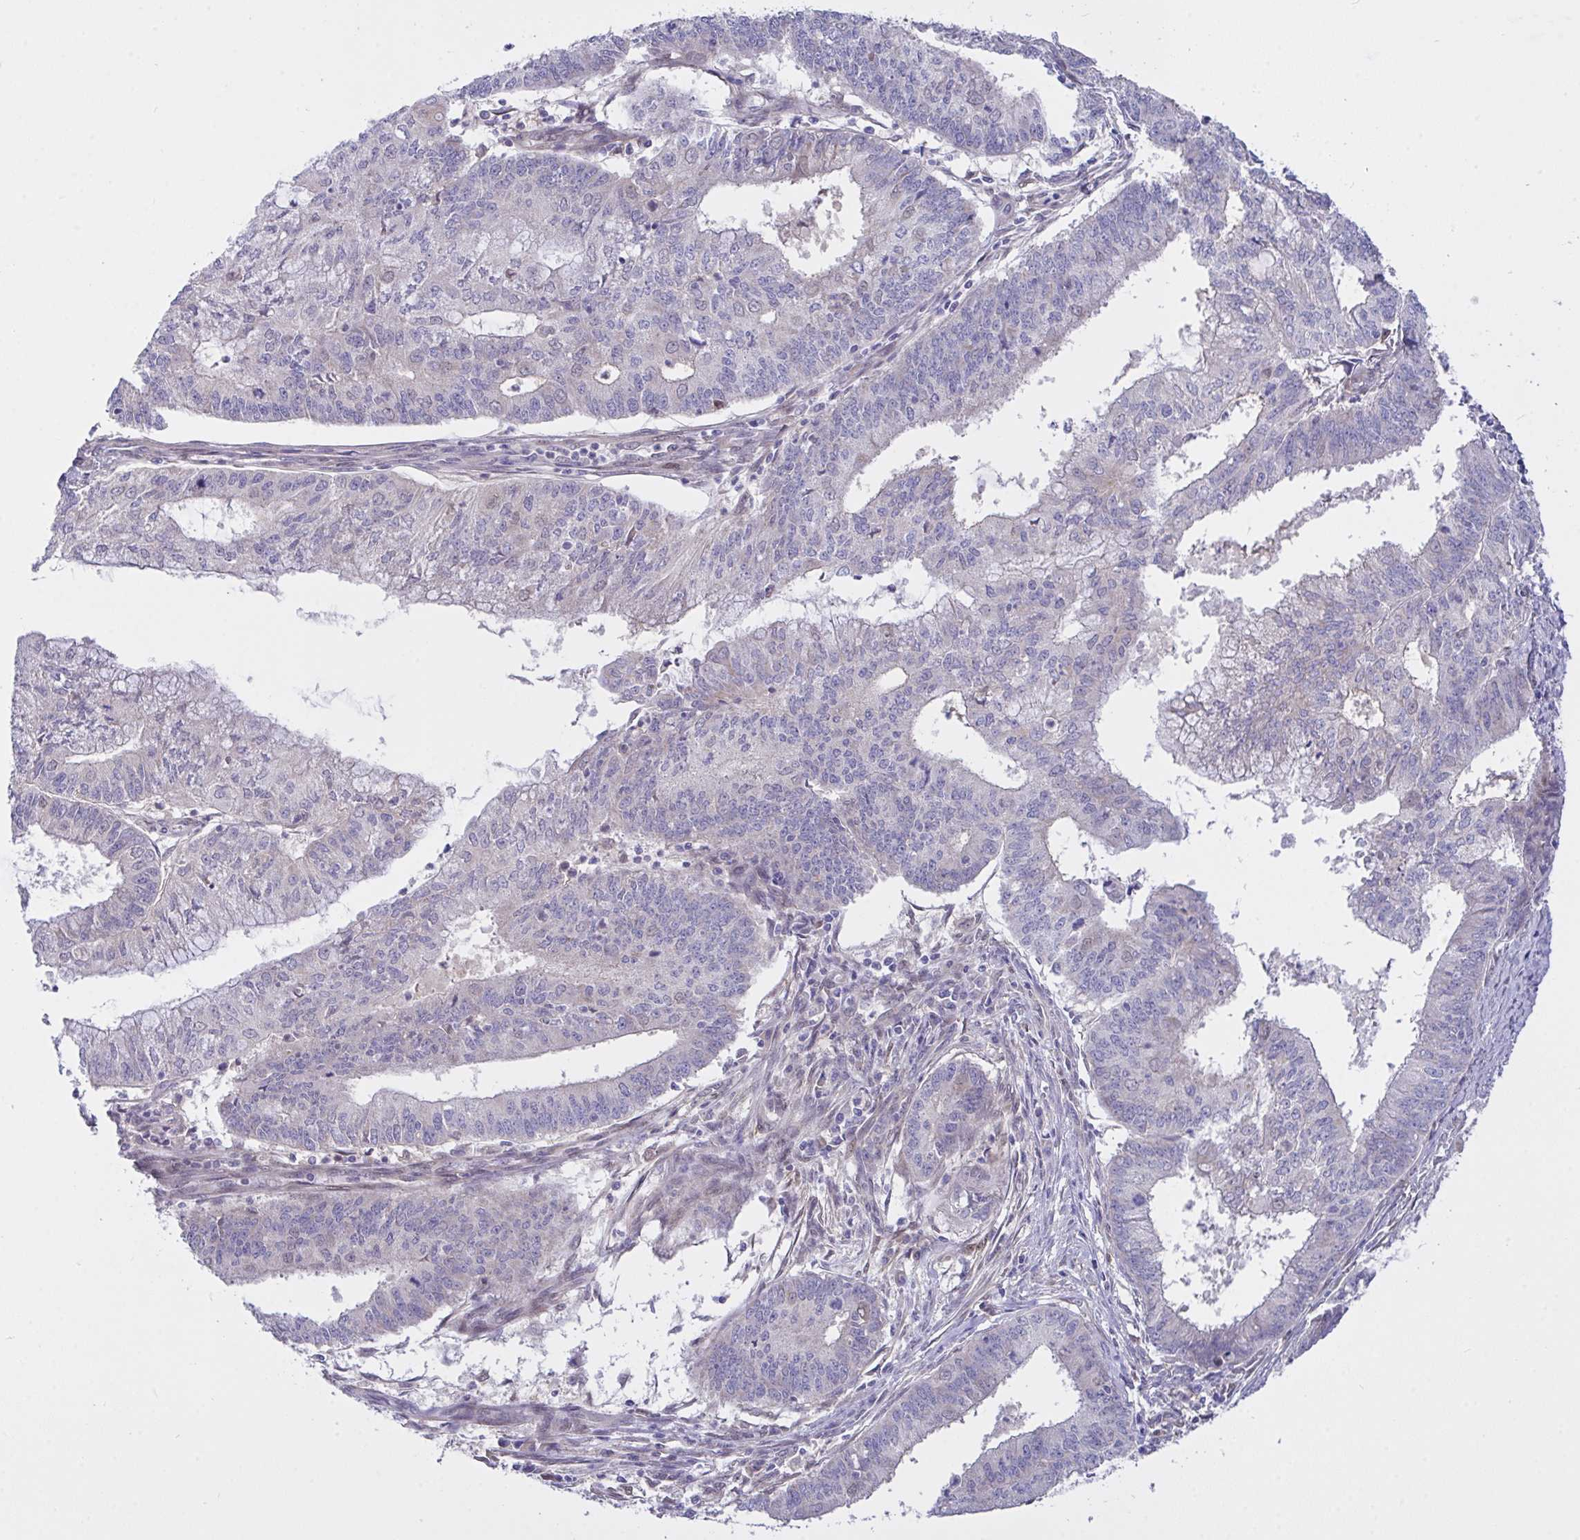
{"staining": {"intensity": "negative", "quantity": "none", "location": "none"}, "tissue": "endometrial cancer", "cell_type": "Tumor cells", "image_type": "cancer", "snomed": [{"axis": "morphology", "description": "Adenocarcinoma, NOS"}, {"axis": "topography", "description": "Endometrium"}], "caption": "Immunohistochemistry of endometrial cancer (adenocarcinoma) shows no positivity in tumor cells.", "gene": "L3HYPDH", "patient": {"sex": "female", "age": 61}}